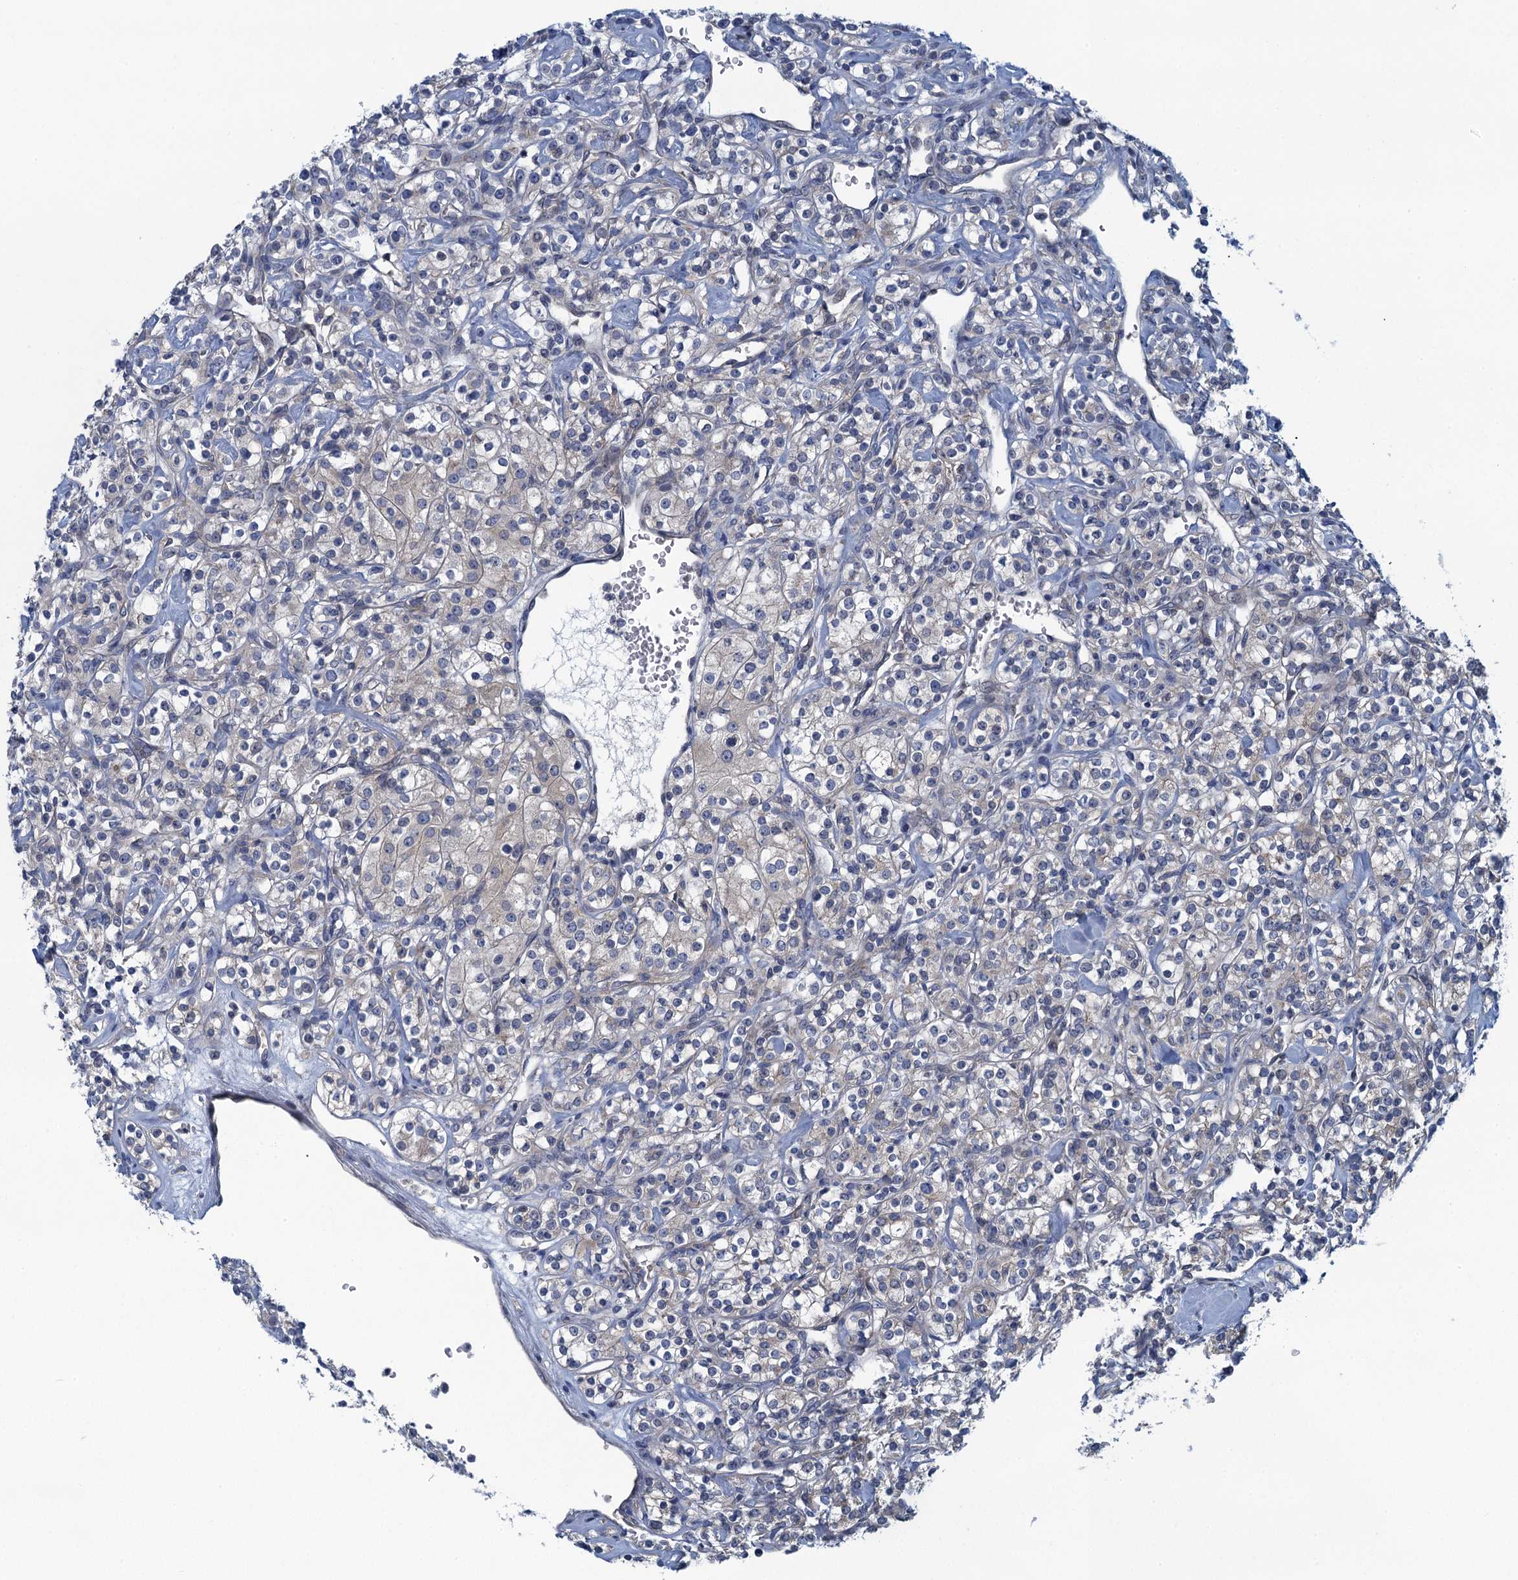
{"staining": {"intensity": "negative", "quantity": "none", "location": "none"}, "tissue": "renal cancer", "cell_type": "Tumor cells", "image_type": "cancer", "snomed": [{"axis": "morphology", "description": "Adenocarcinoma, NOS"}, {"axis": "topography", "description": "Kidney"}], "caption": "A micrograph of human adenocarcinoma (renal) is negative for staining in tumor cells.", "gene": "NCKAP1L", "patient": {"sex": "male", "age": 77}}